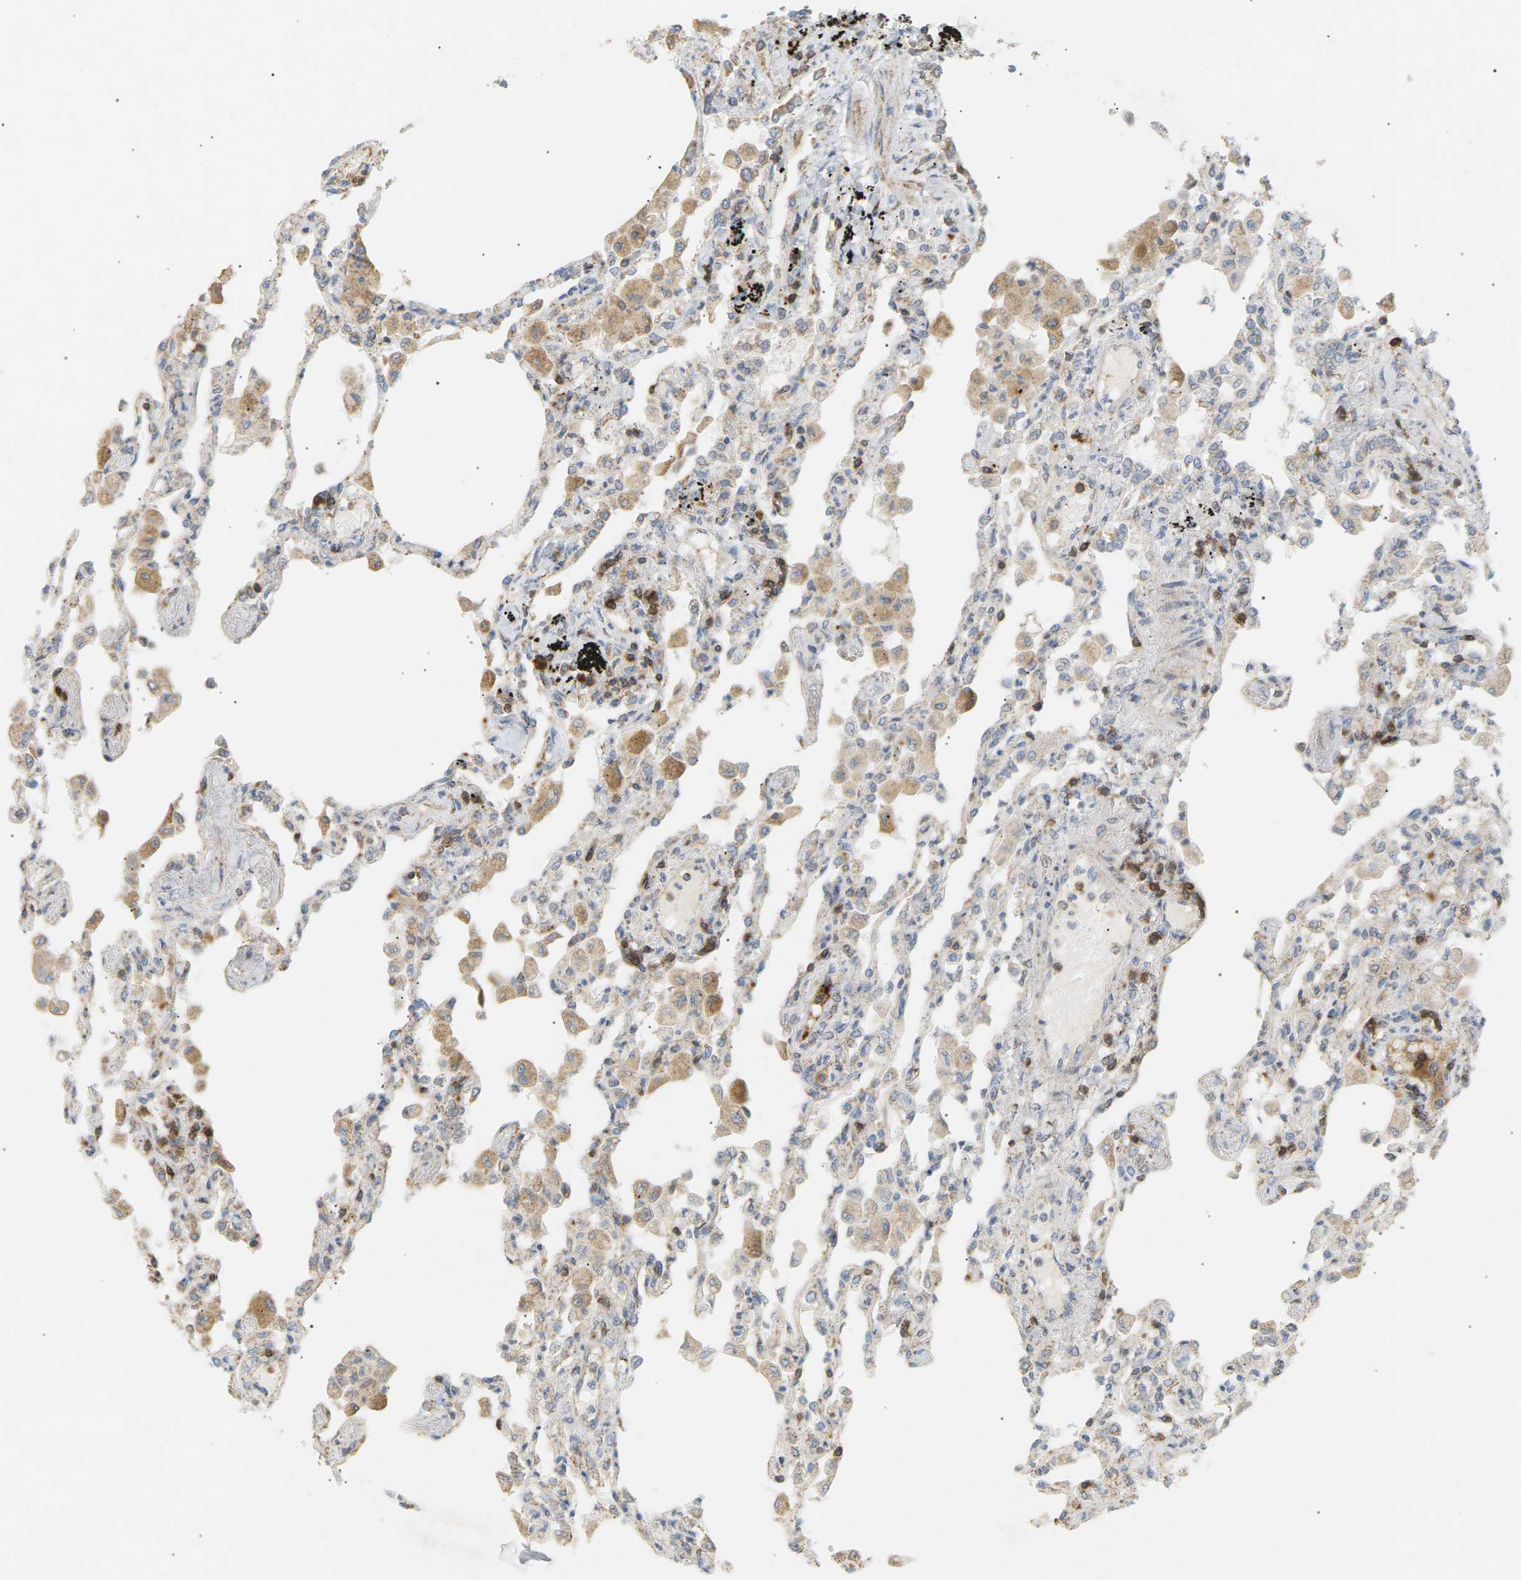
{"staining": {"intensity": "moderate", "quantity": "<25%", "location": "cytoplasmic/membranous"}, "tissue": "lung", "cell_type": "Alveolar cells", "image_type": "normal", "snomed": [{"axis": "morphology", "description": "Normal tissue, NOS"}, {"axis": "topography", "description": "Bronchus"}, {"axis": "topography", "description": "Lung"}], "caption": "A histopathology image showing moderate cytoplasmic/membranous expression in about <25% of alveolar cells in benign lung, as visualized by brown immunohistochemical staining.", "gene": "LIME1", "patient": {"sex": "female", "age": 49}}